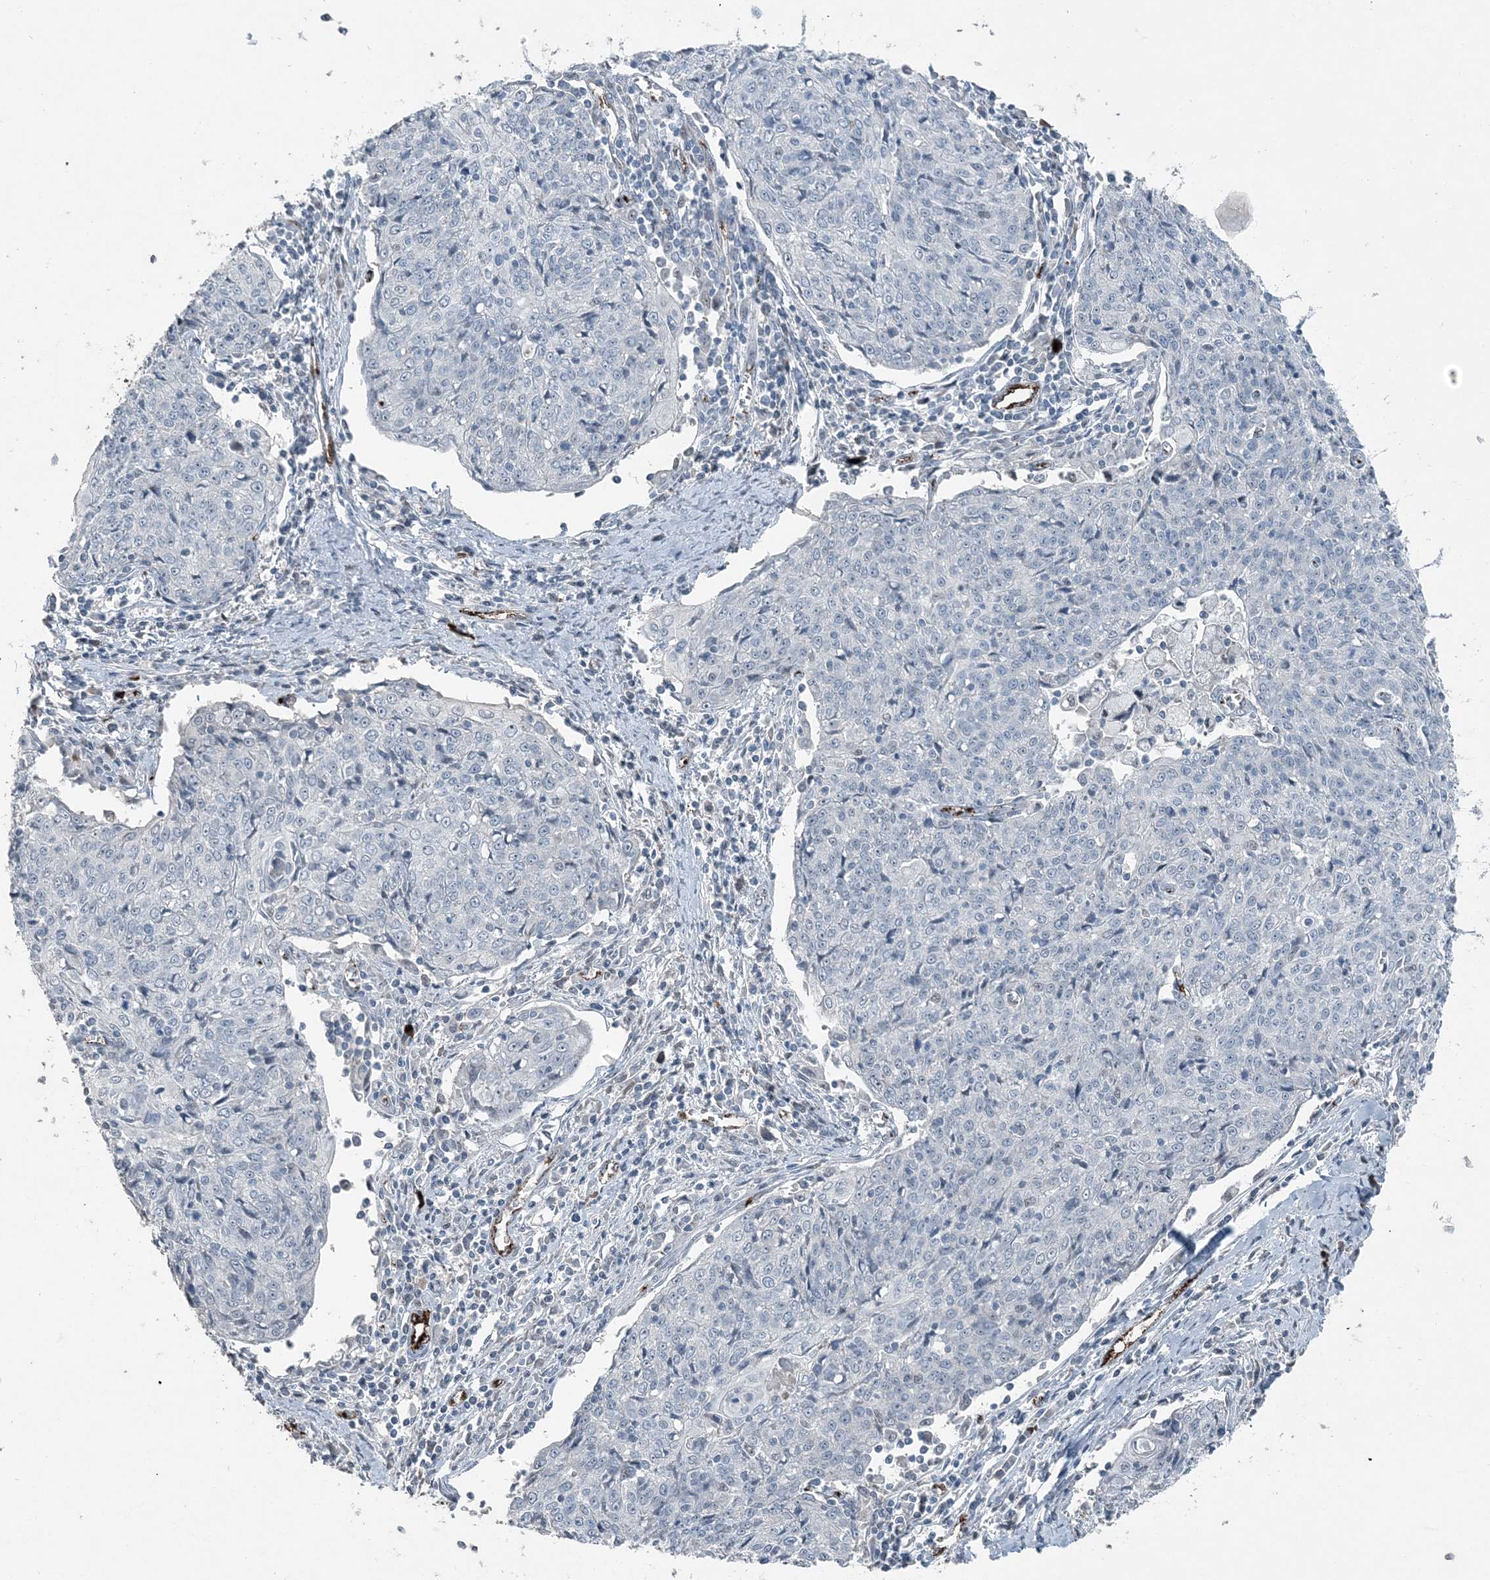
{"staining": {"intensity": "negative", "quantity": "none", "location": "none"}, "tissue": "cervical cancer", "cell_type": "Tumor cells", "image_type": "cancer", "snomed": [{"axis": "morphology", "description": "Squamous cell carcinoma, NOS"}, {"axis": "topography", "description": "Cervix"}], "caption": "The image demonstrates no staining of tumor cells in cervical squamous cell carcinoma.", "gene": "ELOVL7", "patient": {"sex": "female", "age": 48}}